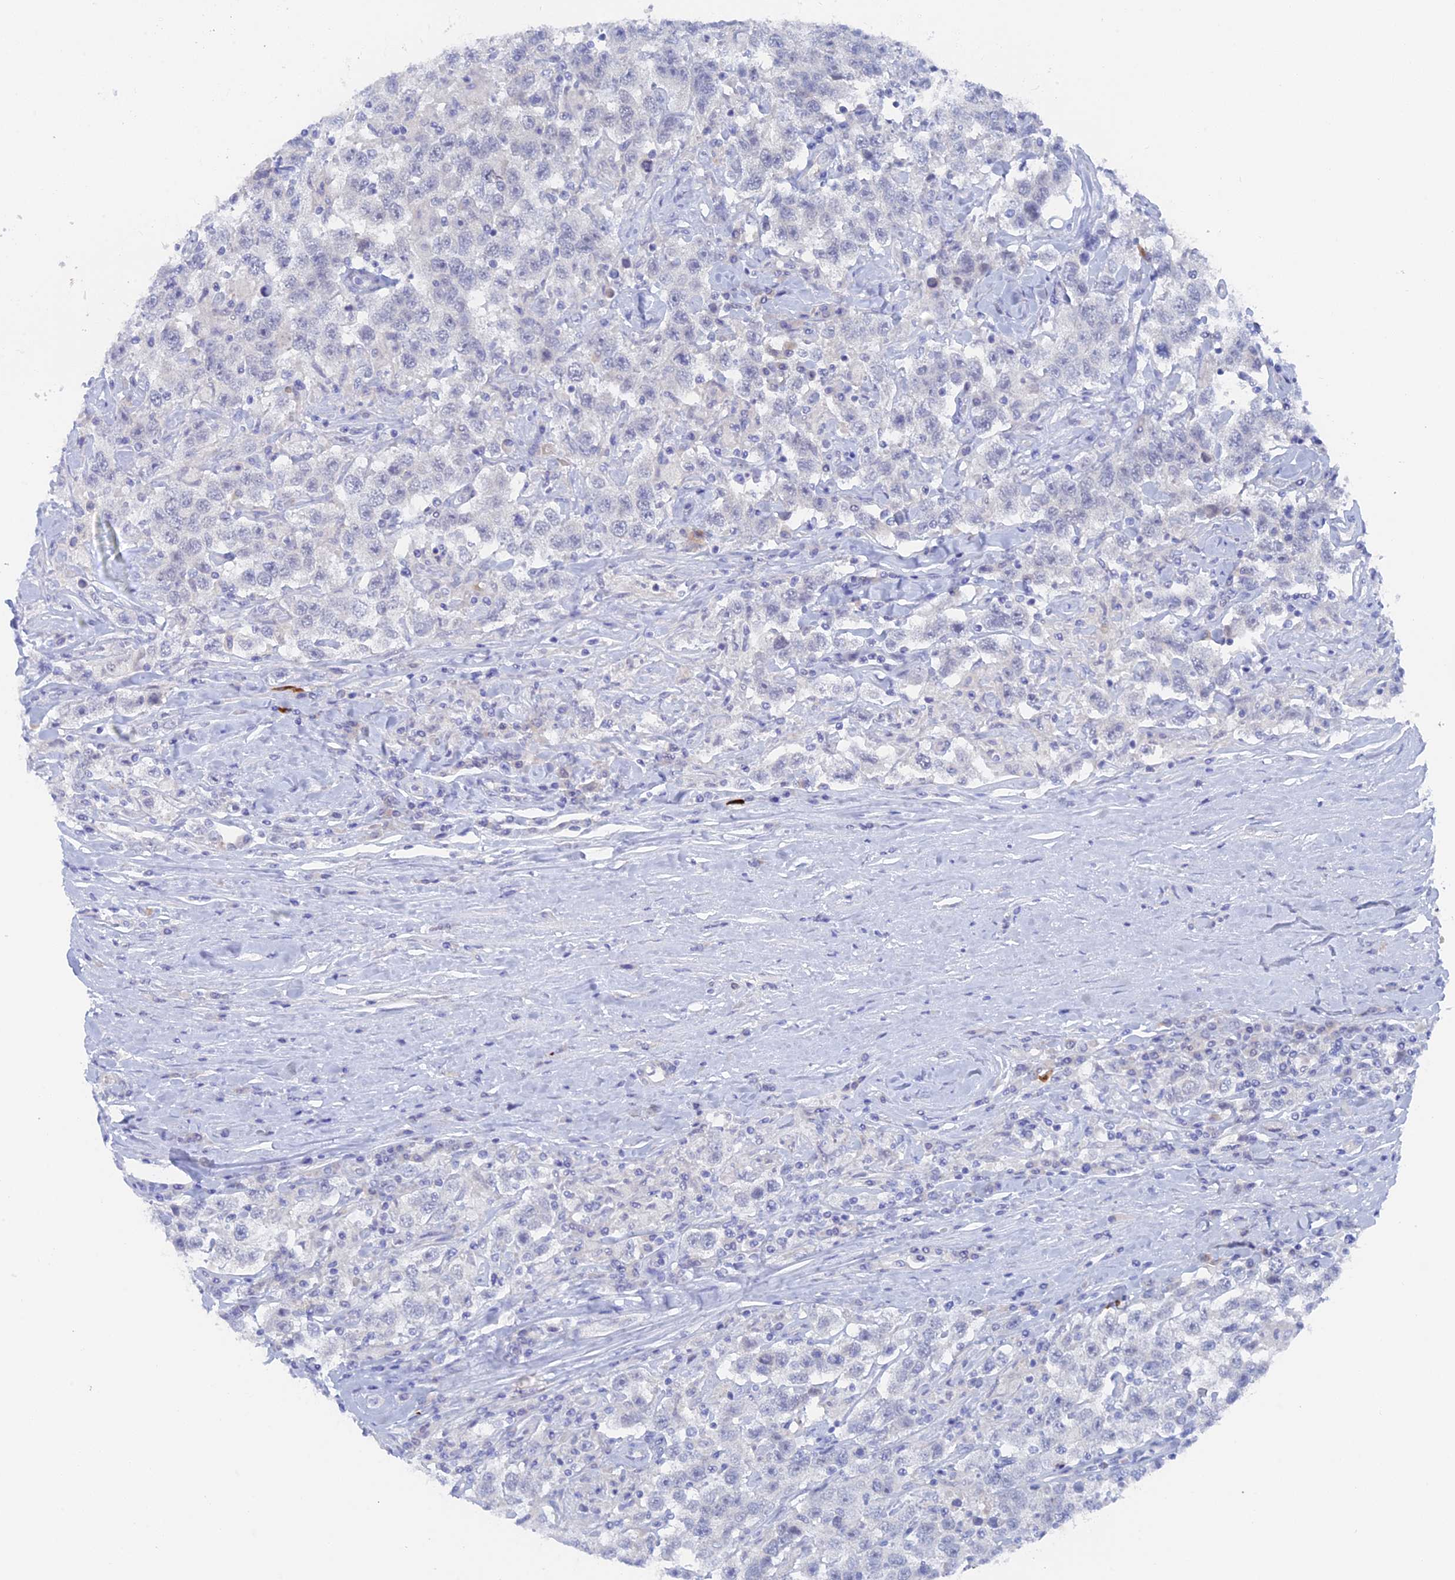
{"staining": {"intensity": "negative", "quantity": "none", "location": "none"}, "tissue": "testis cancer", "cell_type": "Tumor cells", "image_type": "cancer", "snomed": [{"axis": "morphology", "description": "Seminoma, NOS"}, {"axis": "topography", "description": "Testis"}], "caption": "Testis cancer (seminoma) was stained to show a protein in brown. There is no significant positivity in tumor cells.", "gene": "DACT3", "patient": {"sex": "male", "age": 41}}